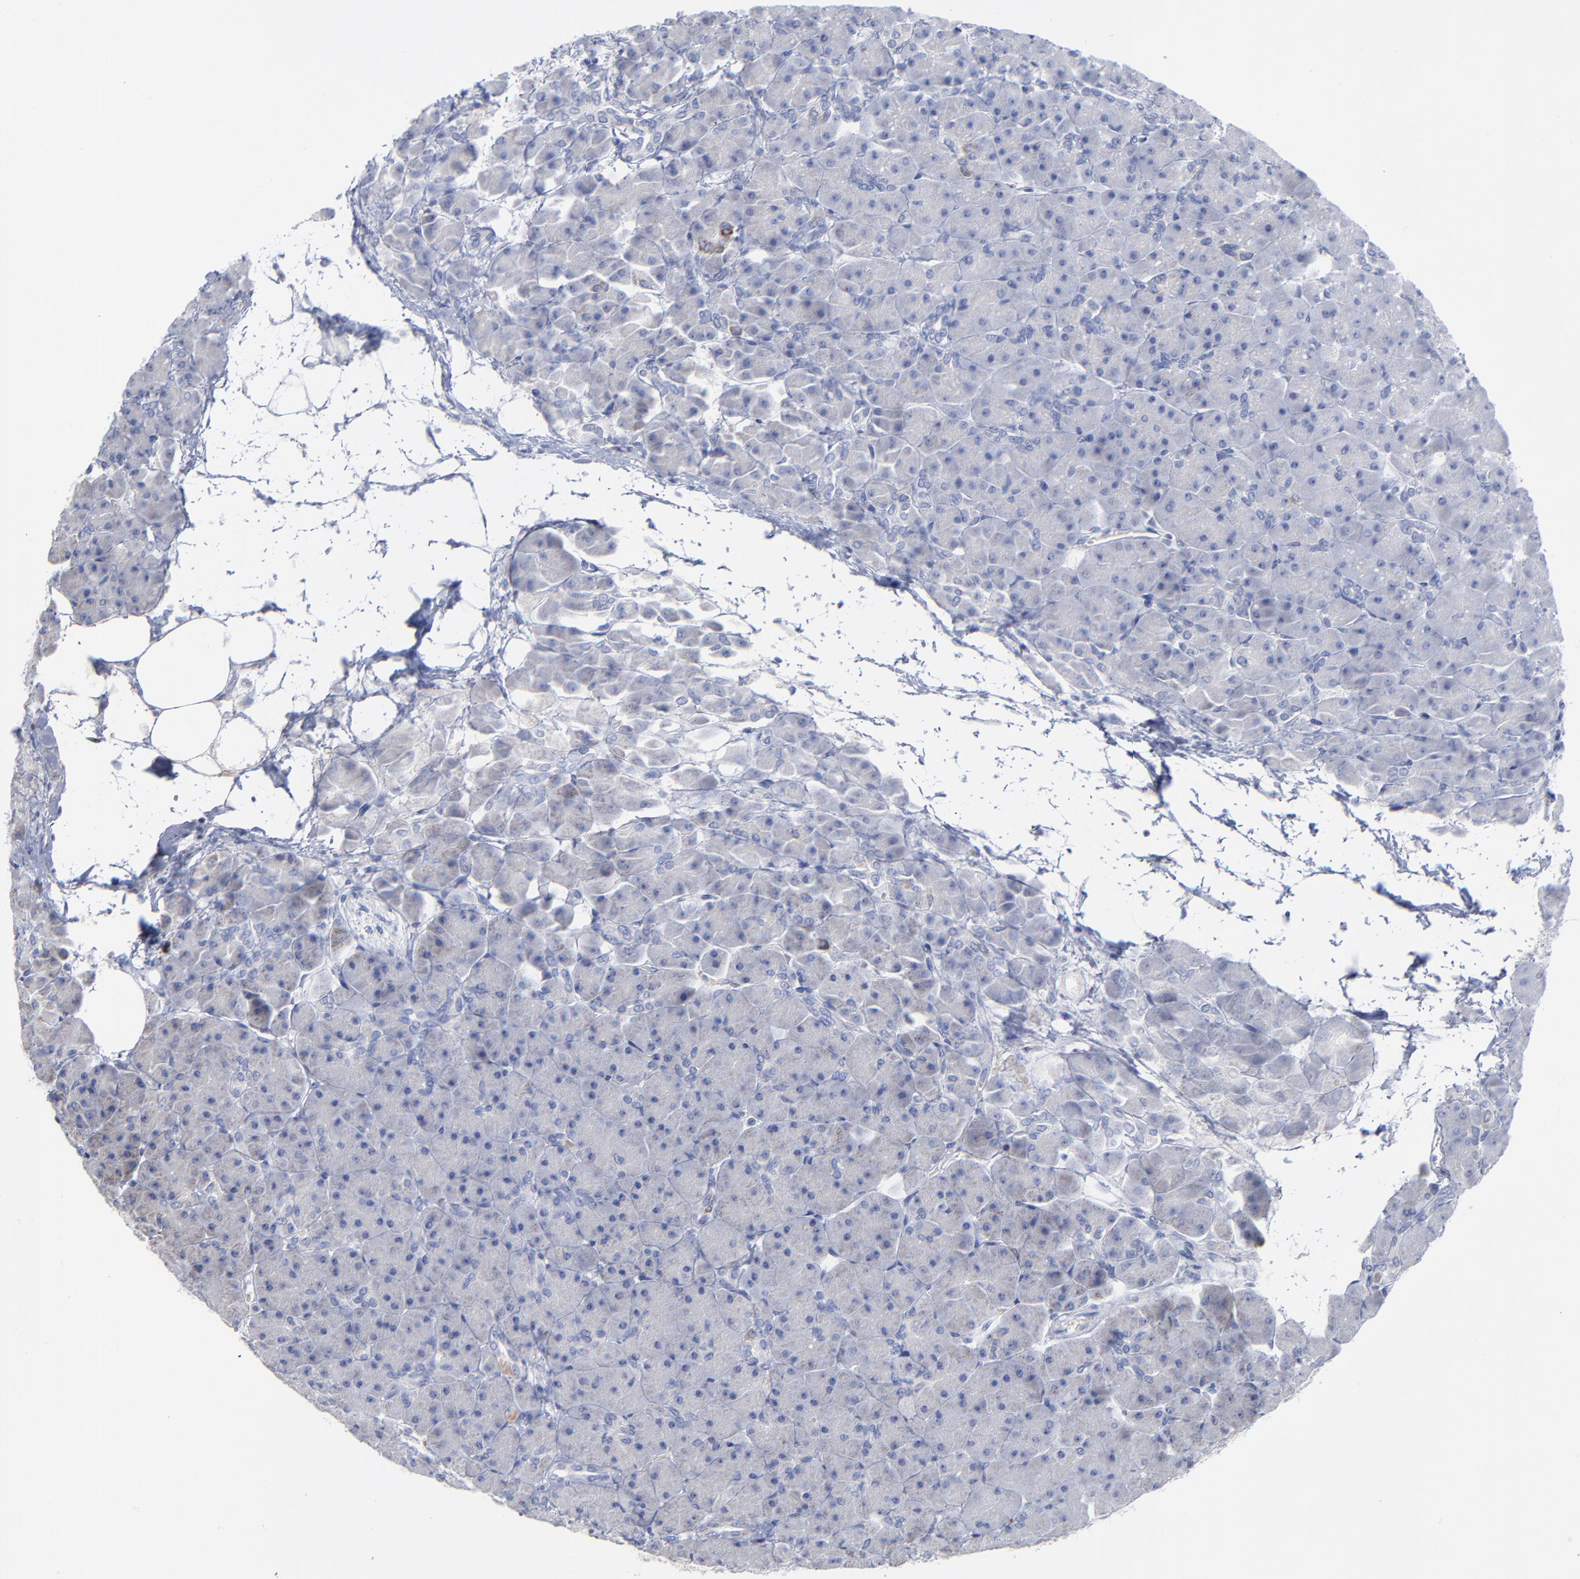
{"staining": {"intensity": "negative", "quantity": "none", "location": "none"}, "tissue": "pancreas", "cell_type": "Exocrine glandular cells", "image_type": "normal", "snomed": [{"axis": "morphology", "description": "Normal tissue, NOS"}, {"axis": "topography", "description": "Pancreas"}], "caption": "High power microscopy histopathology image of an IHC histopathology image of unremarkable pancreas, revealing no significant staining in exocrine glandular cells.", "gene": "PTP4A1", "patient": {"sex": "male", "age": 66}}